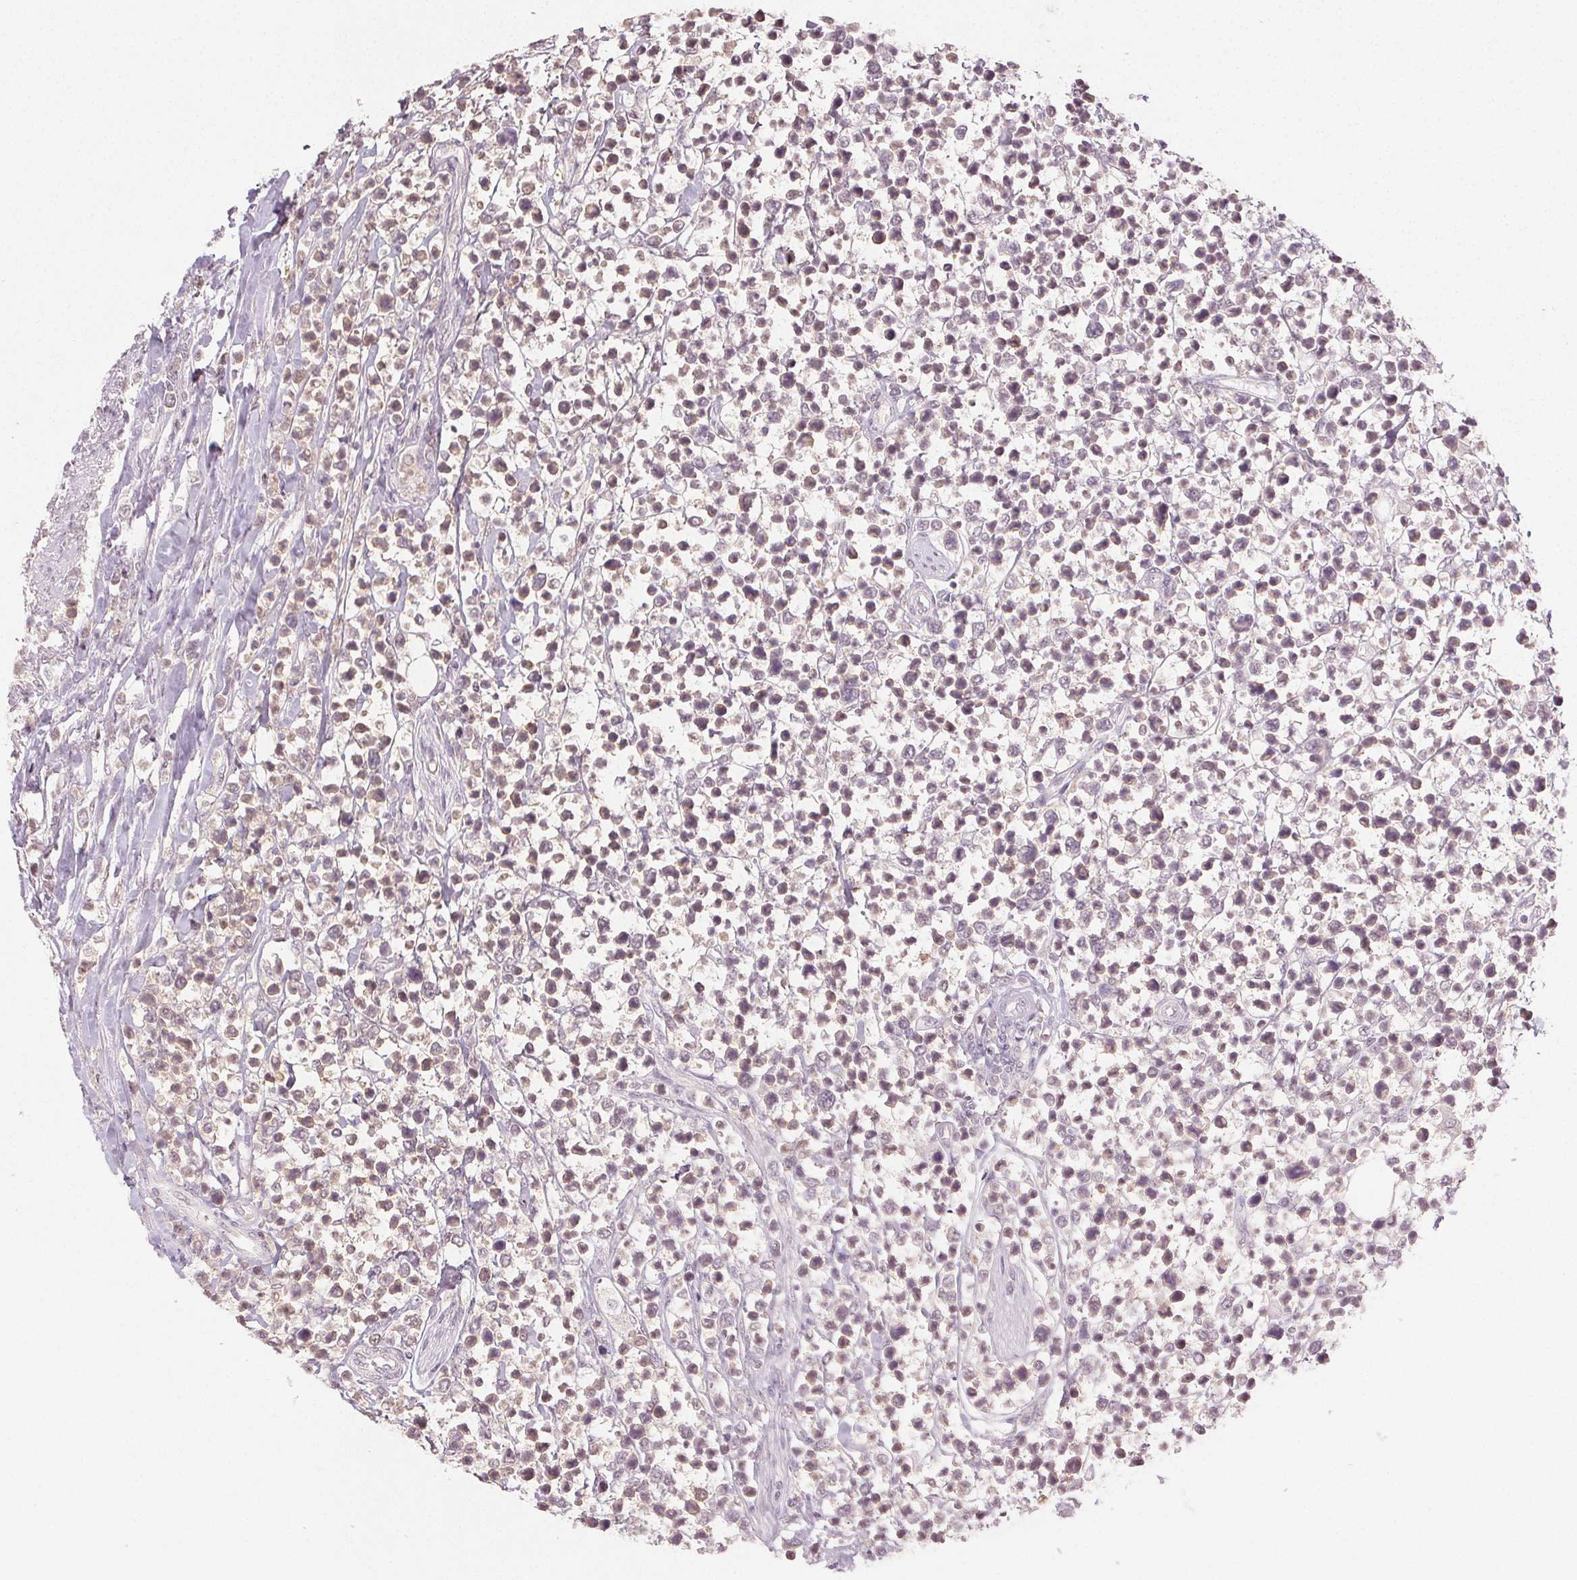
{"staining": {"intensity": "weak", "quantity": "25%-75%", "location": "cytoplasmic/membranous,nuclear"}, "tissue": "lymphoma", "cell_type": "Tumor cells", "image_type": "cancer", "snomed": [{"axis": "morphology", "description": "Malignant lymphoma, non-Hodgkin's type, High grade"}, {"axis": "topography", "description": "Soft tissue"}], "caption": "A photomicrograph showing weak cytoplasmic/membranous and nuclear positivity in about 25%-75% of tumor cells in lymphoma, as visualized by brown immunohistochemical staining.", "gene": "MAPK14", "patient": {"sex": "female", "age": 56}}